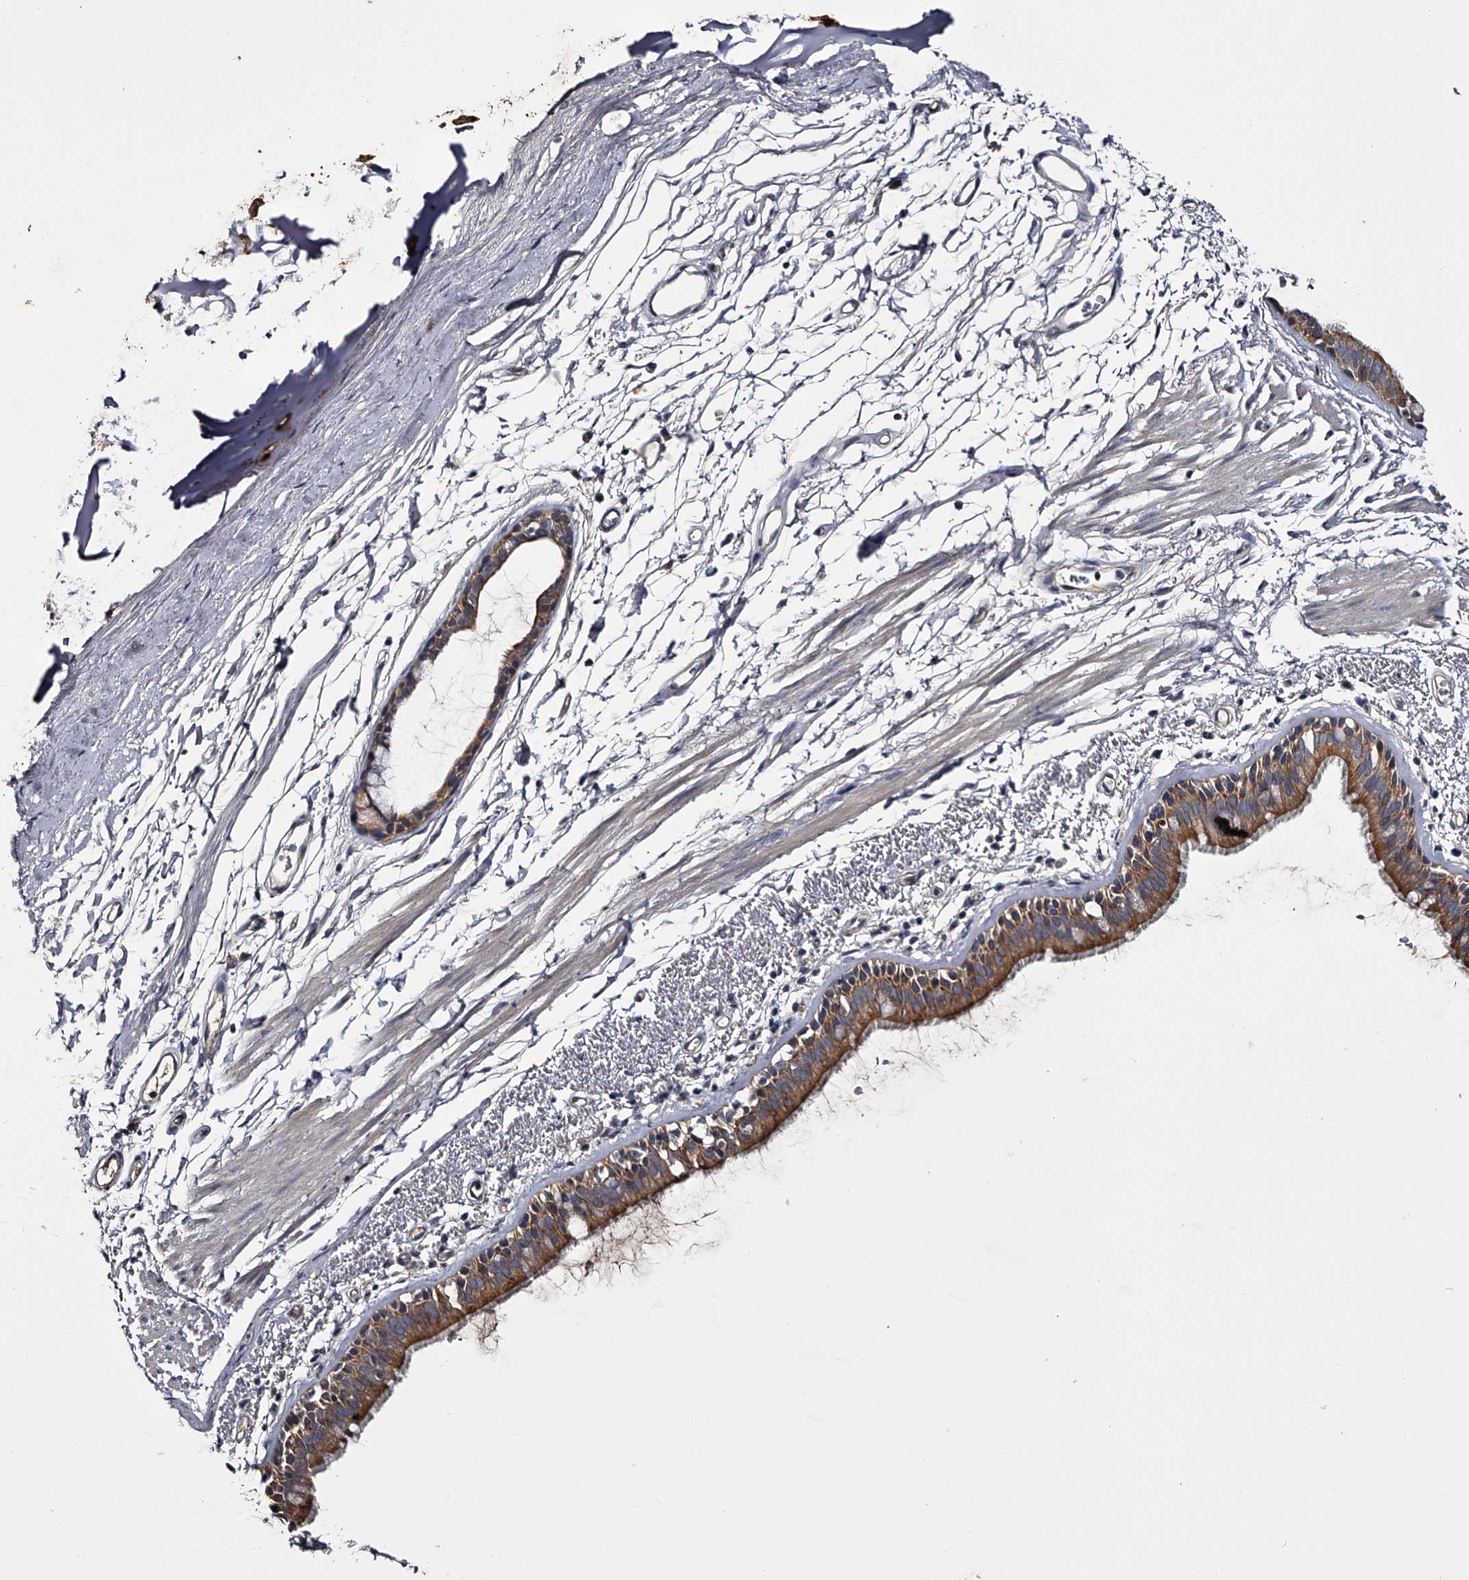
{"staining": {"intensity": "moderate", "quantity": ">75%", "location": "cytoplasmic/membranous"}, "tissue": "bronchus", "cell_type": "Respiratory epithelial cells", "image_type": "normal", "snomed": [{"axis": "morphology", "description": "Normal tissue, NOS"}, {"axis": "topography", "description": "Lymph node"}, {"axis": "topography", "description": "Bronchus"}], "caption": "Immunohistochemical staining of benign human bronchus demonstrates medium levels of moderate cytoplasmic/membranous staining in about >75% of respiratory epithelial cells.", "gene": "MDN1", "patient": {"sex": "female", "age": 70}}